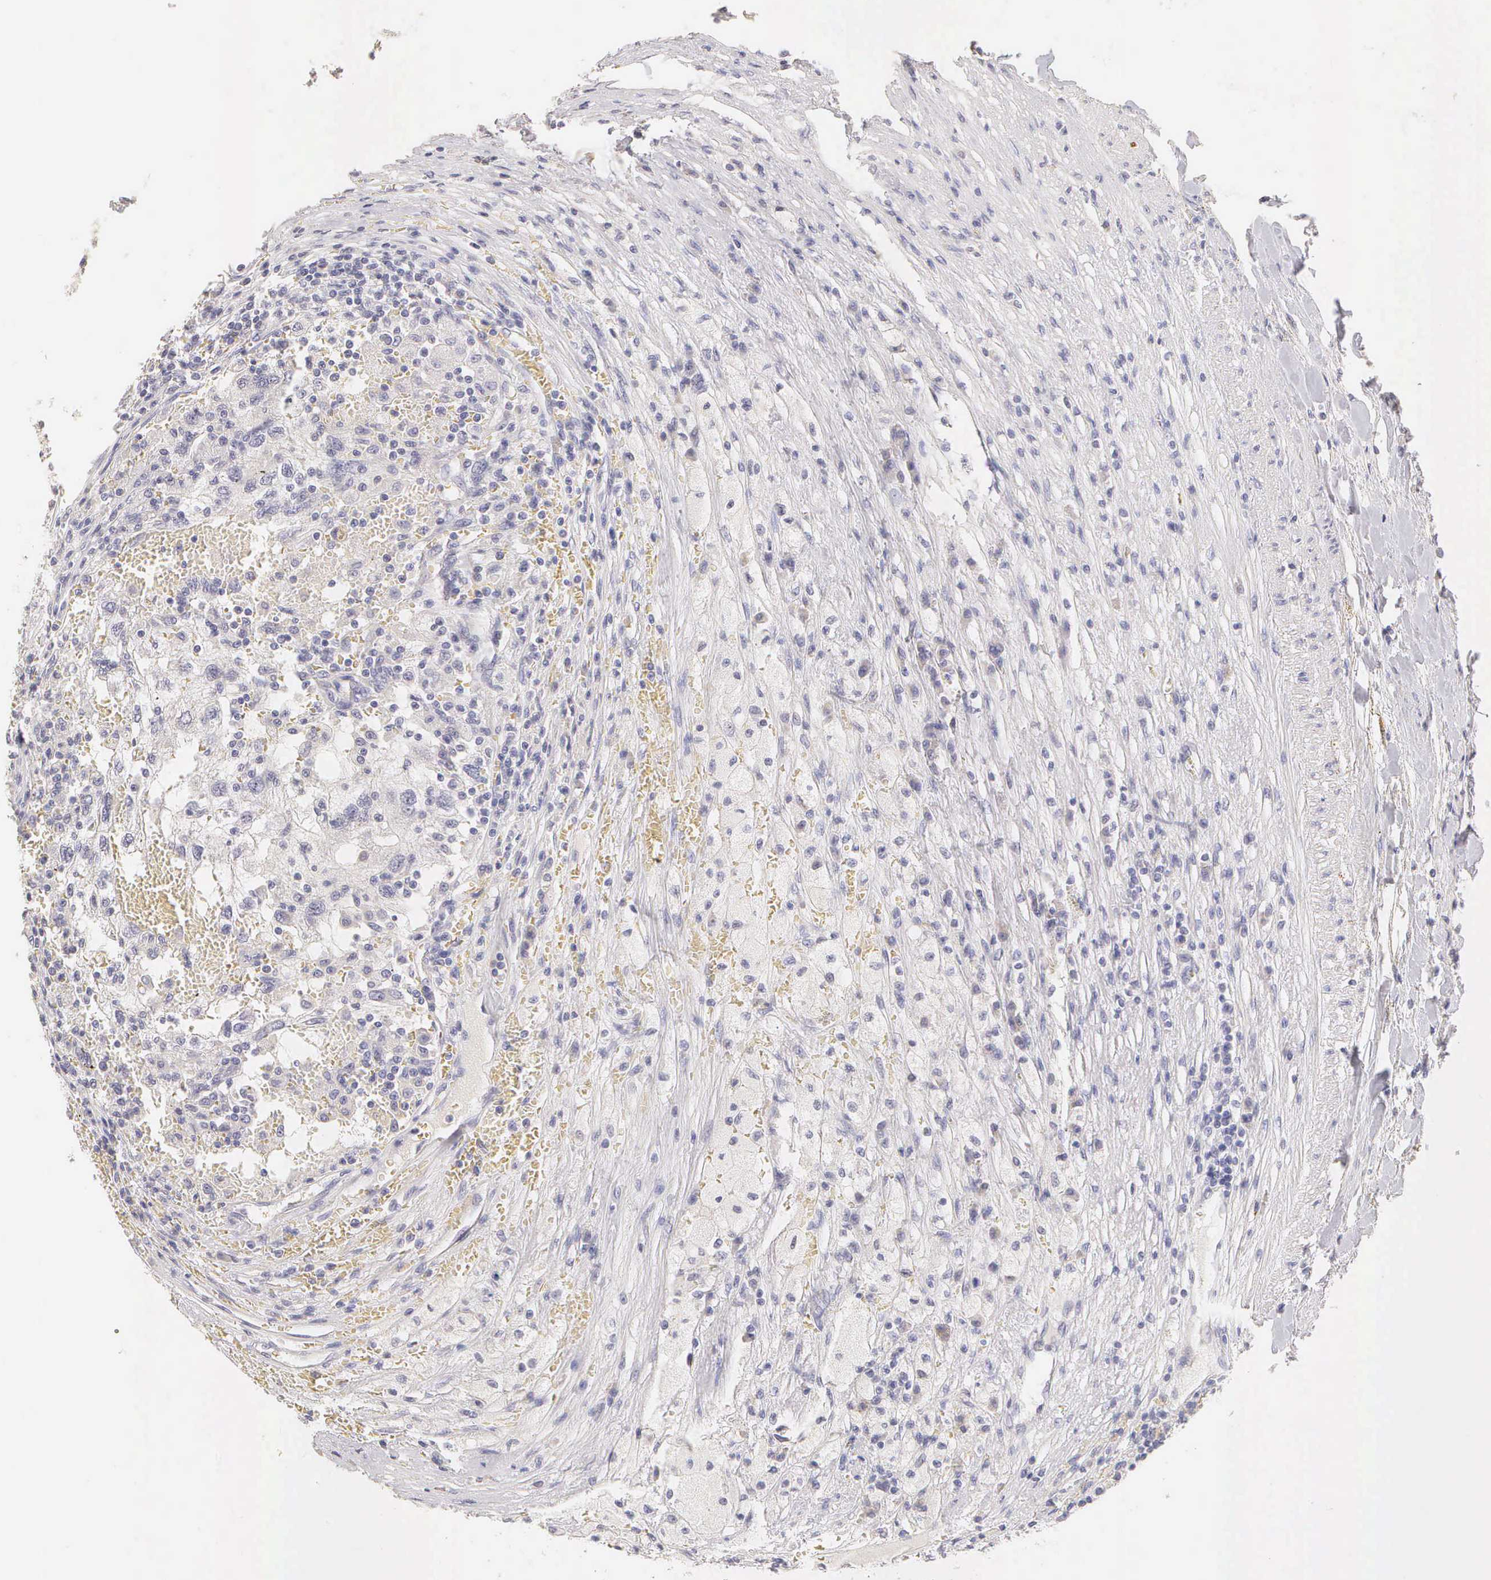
{"staining": {"intensity": "negative", "quantity": "none", "location": "none"}, "tissue": "renal cancer", "cell_type": "Tumor cells", "image_type": "cancer", "snomed": [{"axis": "morphology", "description": "Normal tissue, NOS"}, {"axis": "morphology", "description": "Adenocarcinoma, NOS"}, {"axis": "topography", "description": "Kidney"}], "caption": "Tumor cells show no significant protein staining in renal cancer.", "gene": "ESR1", "patient": {"sex": "male", "age": 71}}